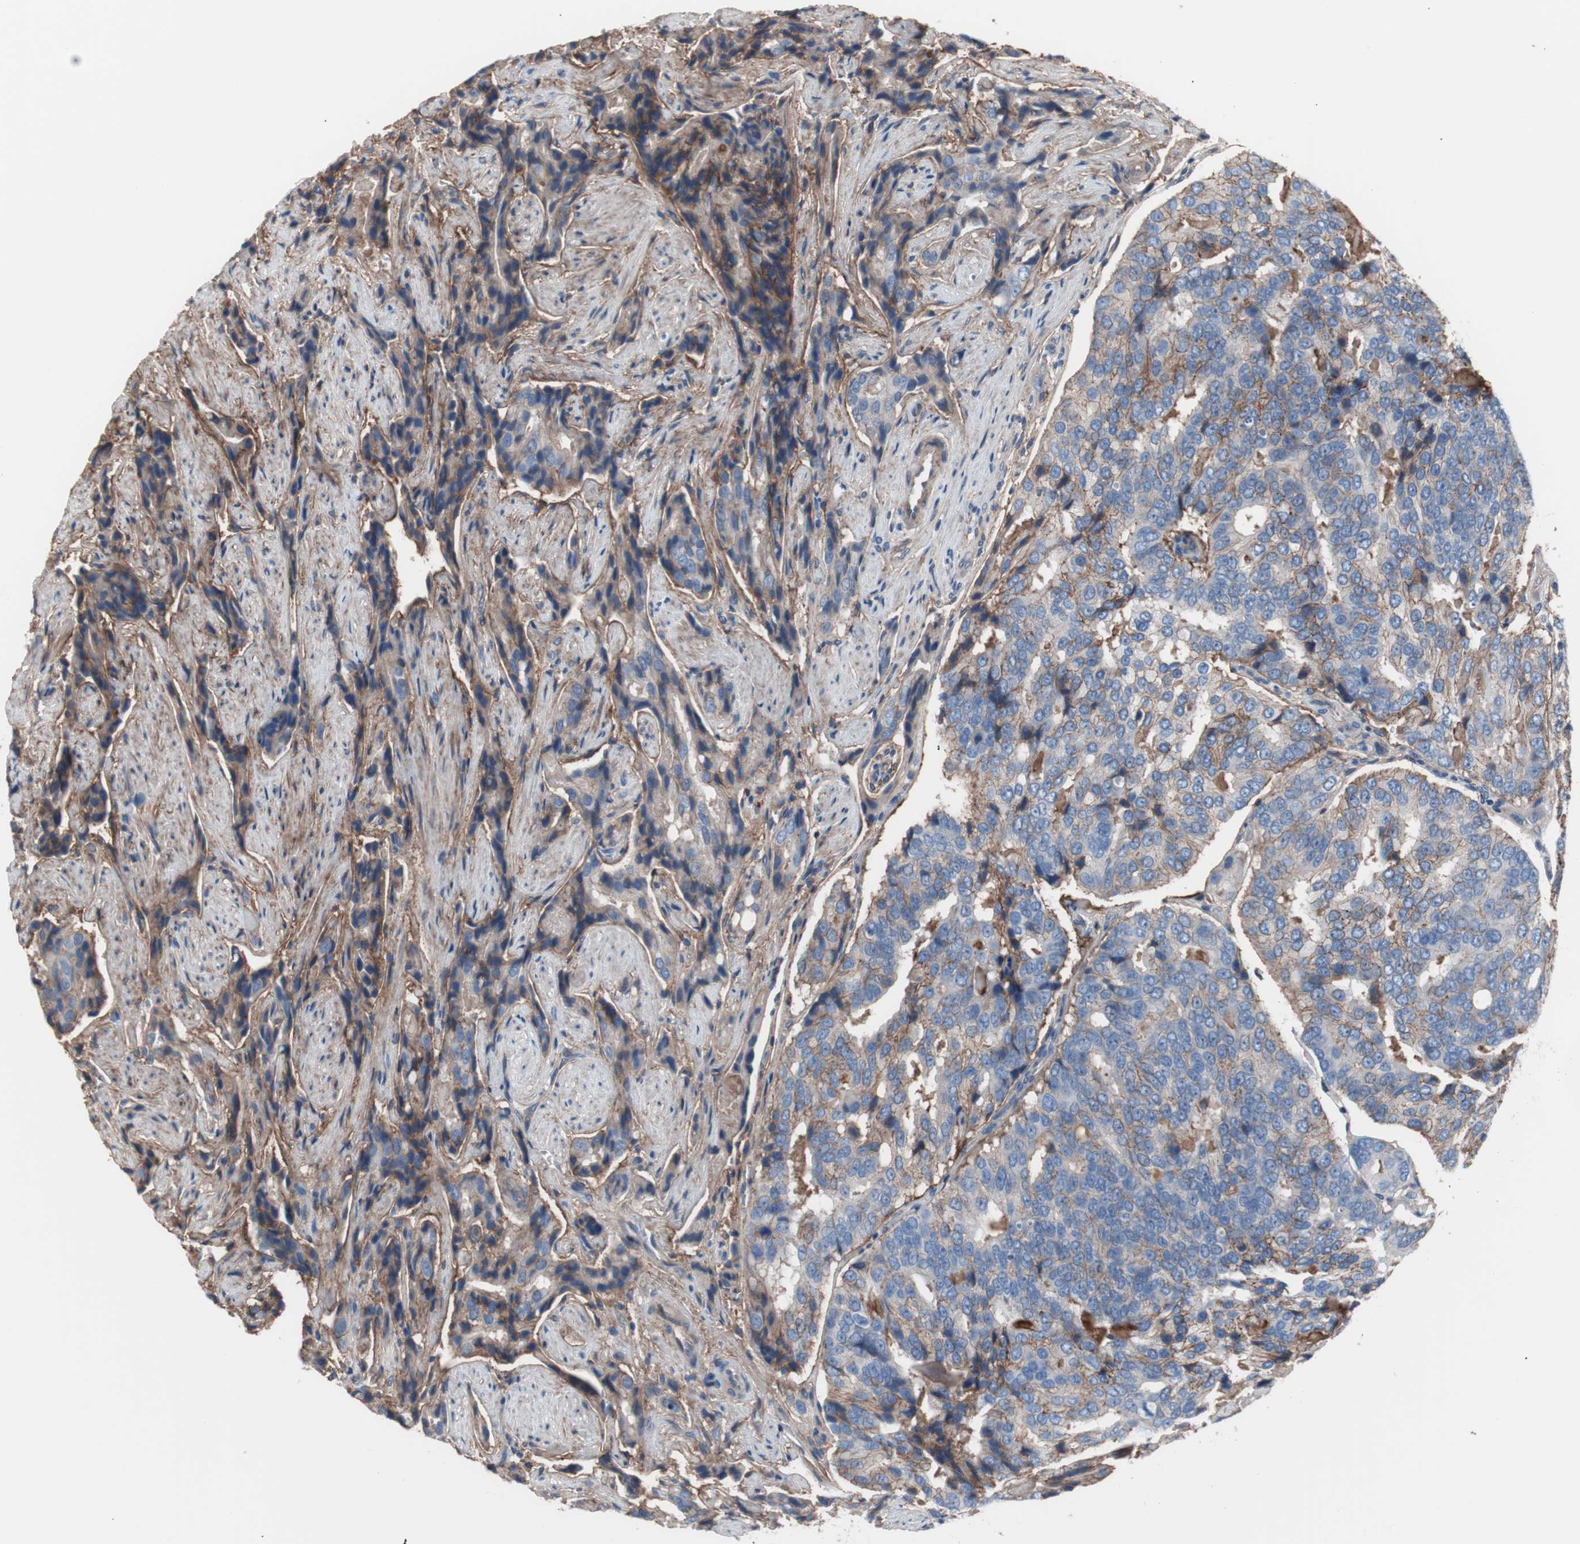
{"staining": {"intensity": "weak", "quantity": "25%-75%", "location": "cytoplasmic/membranous"}, "tissue": "prostate cancer", "cell_type": "Tumor cells", "image_type": "cancer", "snomed": [{"axis": "morphology", "description": "Adenocarcinoma, High grade"}, {"axis": "topography", "description": "Prostate"}], "caption": "IHC micrograph of neoplastic tissue: human prostate cancer stained using IHC exhibits low levels of weak protein expression localized specifically in the cytoplasmic/membranous of tumor cells, appearing as a cytoplasmic/membranous brown color.", "gene": "CD81", "patient": {"sex": "male", "age": 58}}